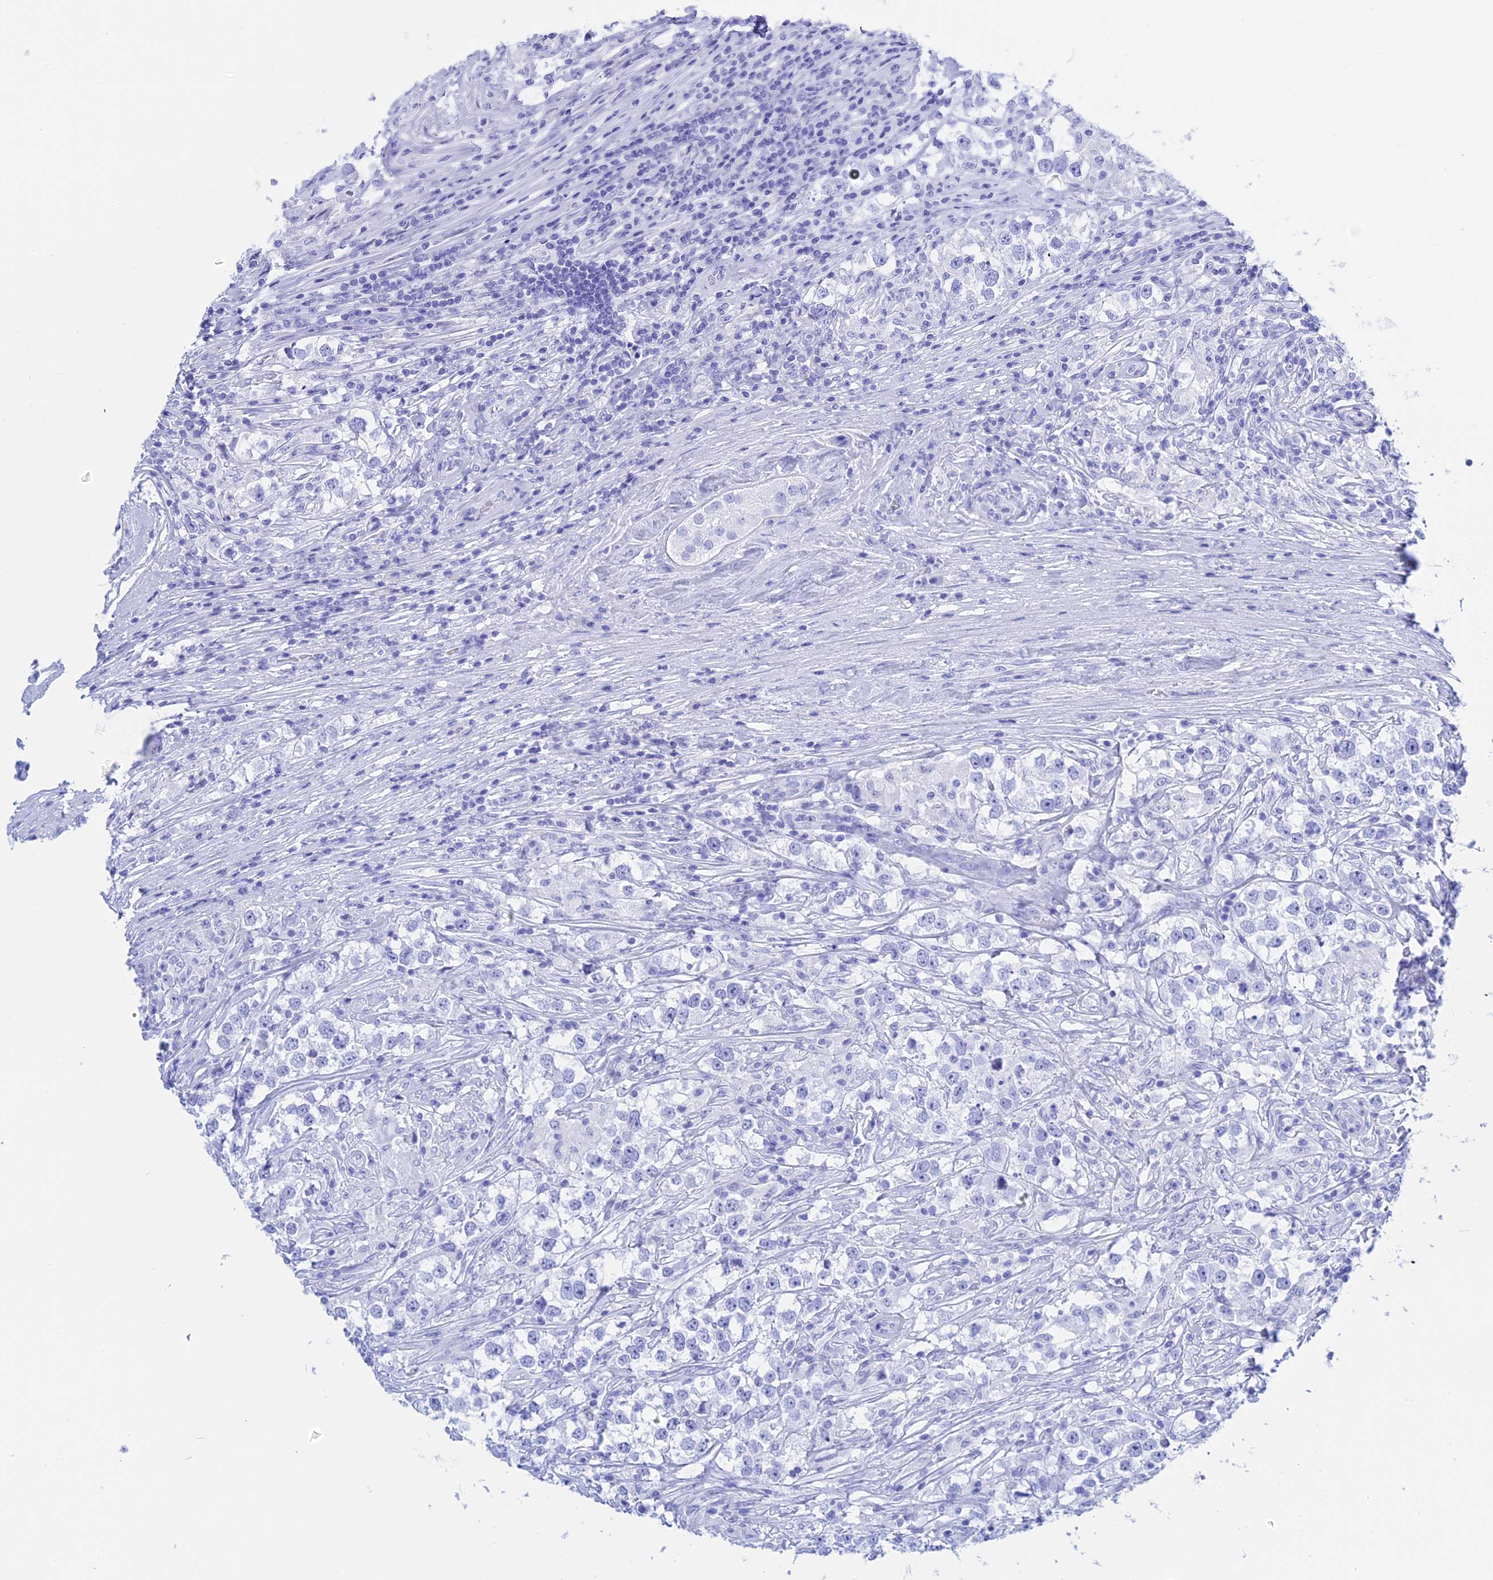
{"staining": {"intensity": "negative", "quantity": "none", "location": "none"}, "tissue": "testis cancer", "cell_type": "Tumor cells", "image_type": "cancer", "snomed": [{"axis": "morphology", "description": "Seminoma, NOS"}, {"axis": "topography", "description": "Testis"}], "caption": "Tumor cells show no significant positivity in testis cancer. (Brightfield microscopy of DAB immunohistochemistry at high magnification).", "gene": "TEX101", "patient": {"sex": "male", "age": 46}}